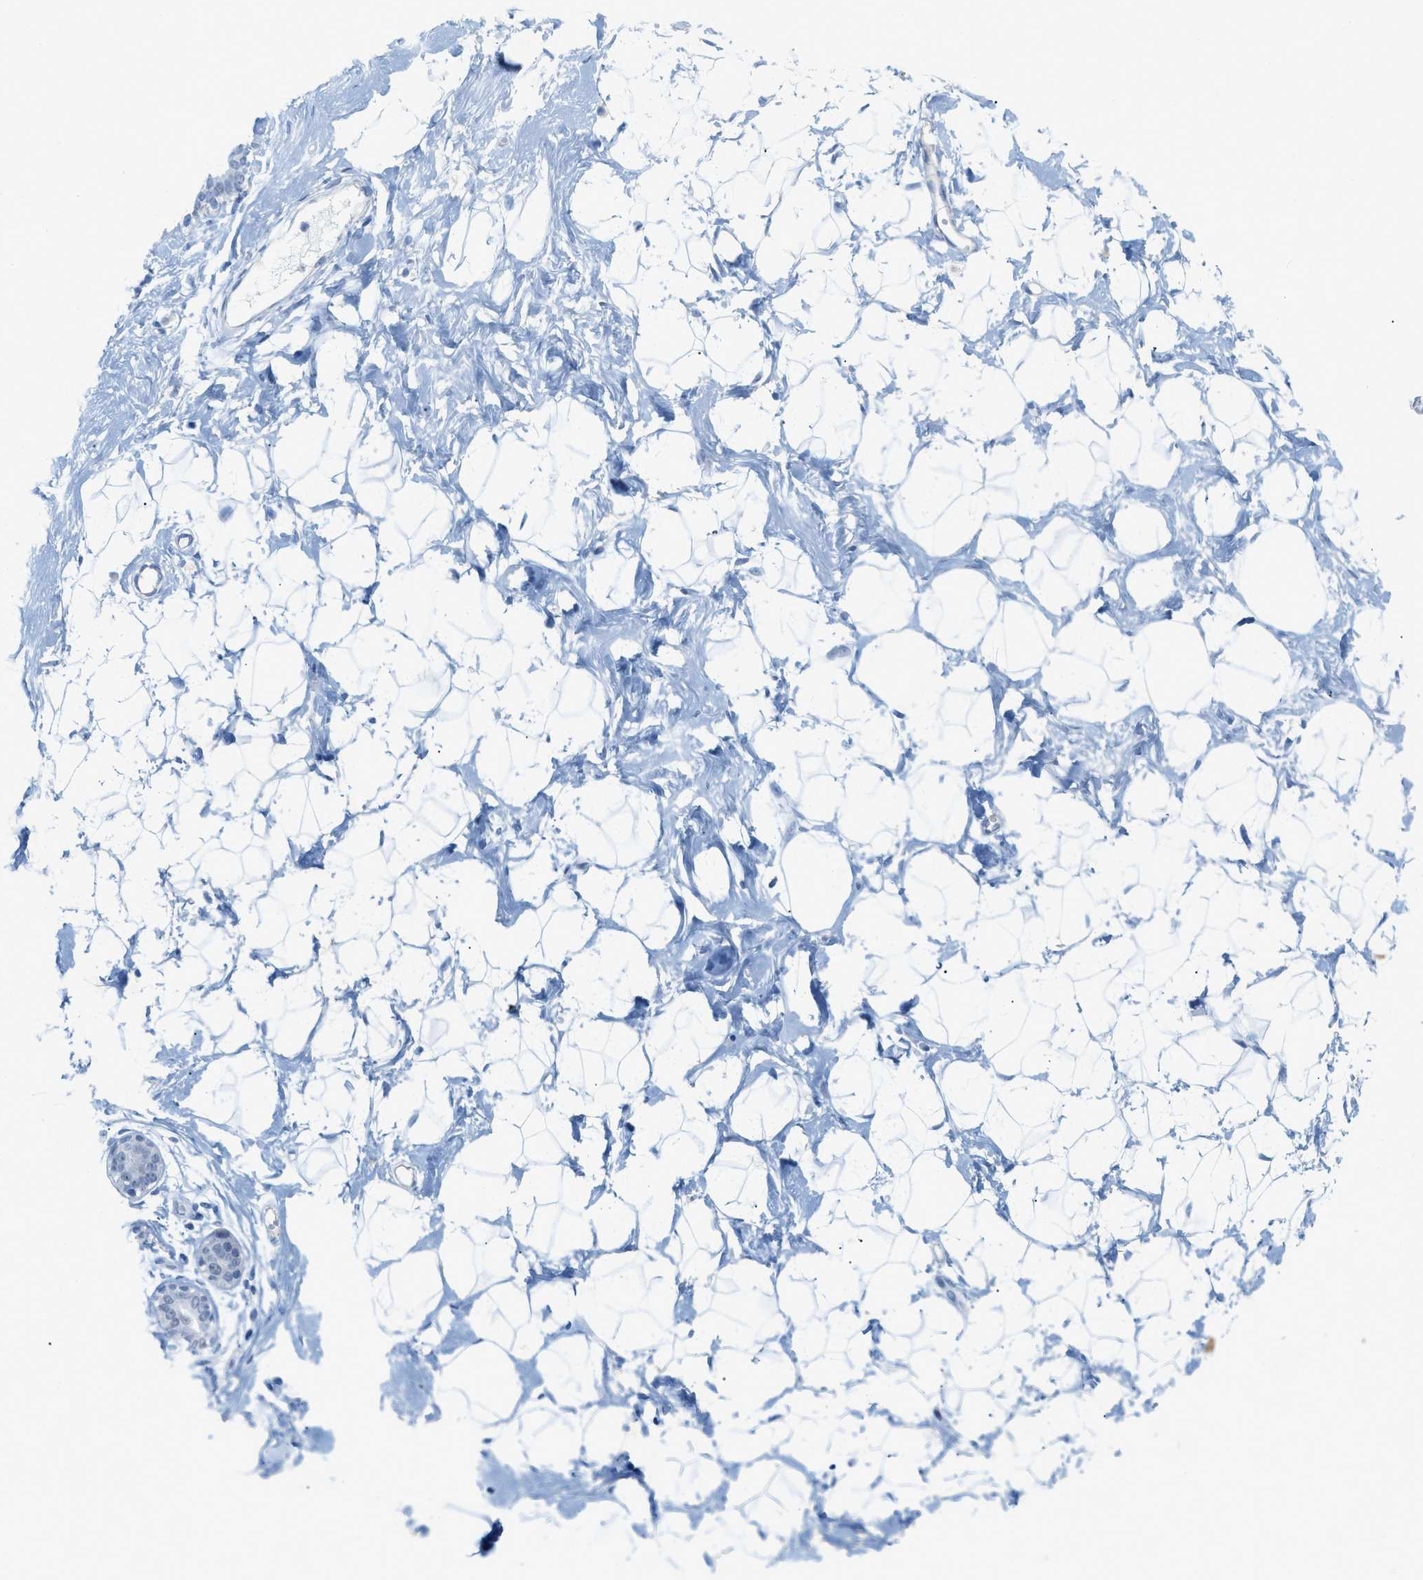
{"staining": {"intensity": "negative", "quantity": "none", "location": "none"}, "tissue": "breast", "cell_type": "Adipocytes", "image_type": "normal", "snomed": [{"axis": "morphology", "description": "Normal tissue, NOS"}, {"axis": "topography", "description": "Breast"}], "caption": "A high-resolution photomicrograph shows immunohistochemistry (IHC) staining of unremarkable breast, which reveals no significant expression in adipocytes.", "gene": "HLTF", "patient": {"sex": "female", "age": 23}}